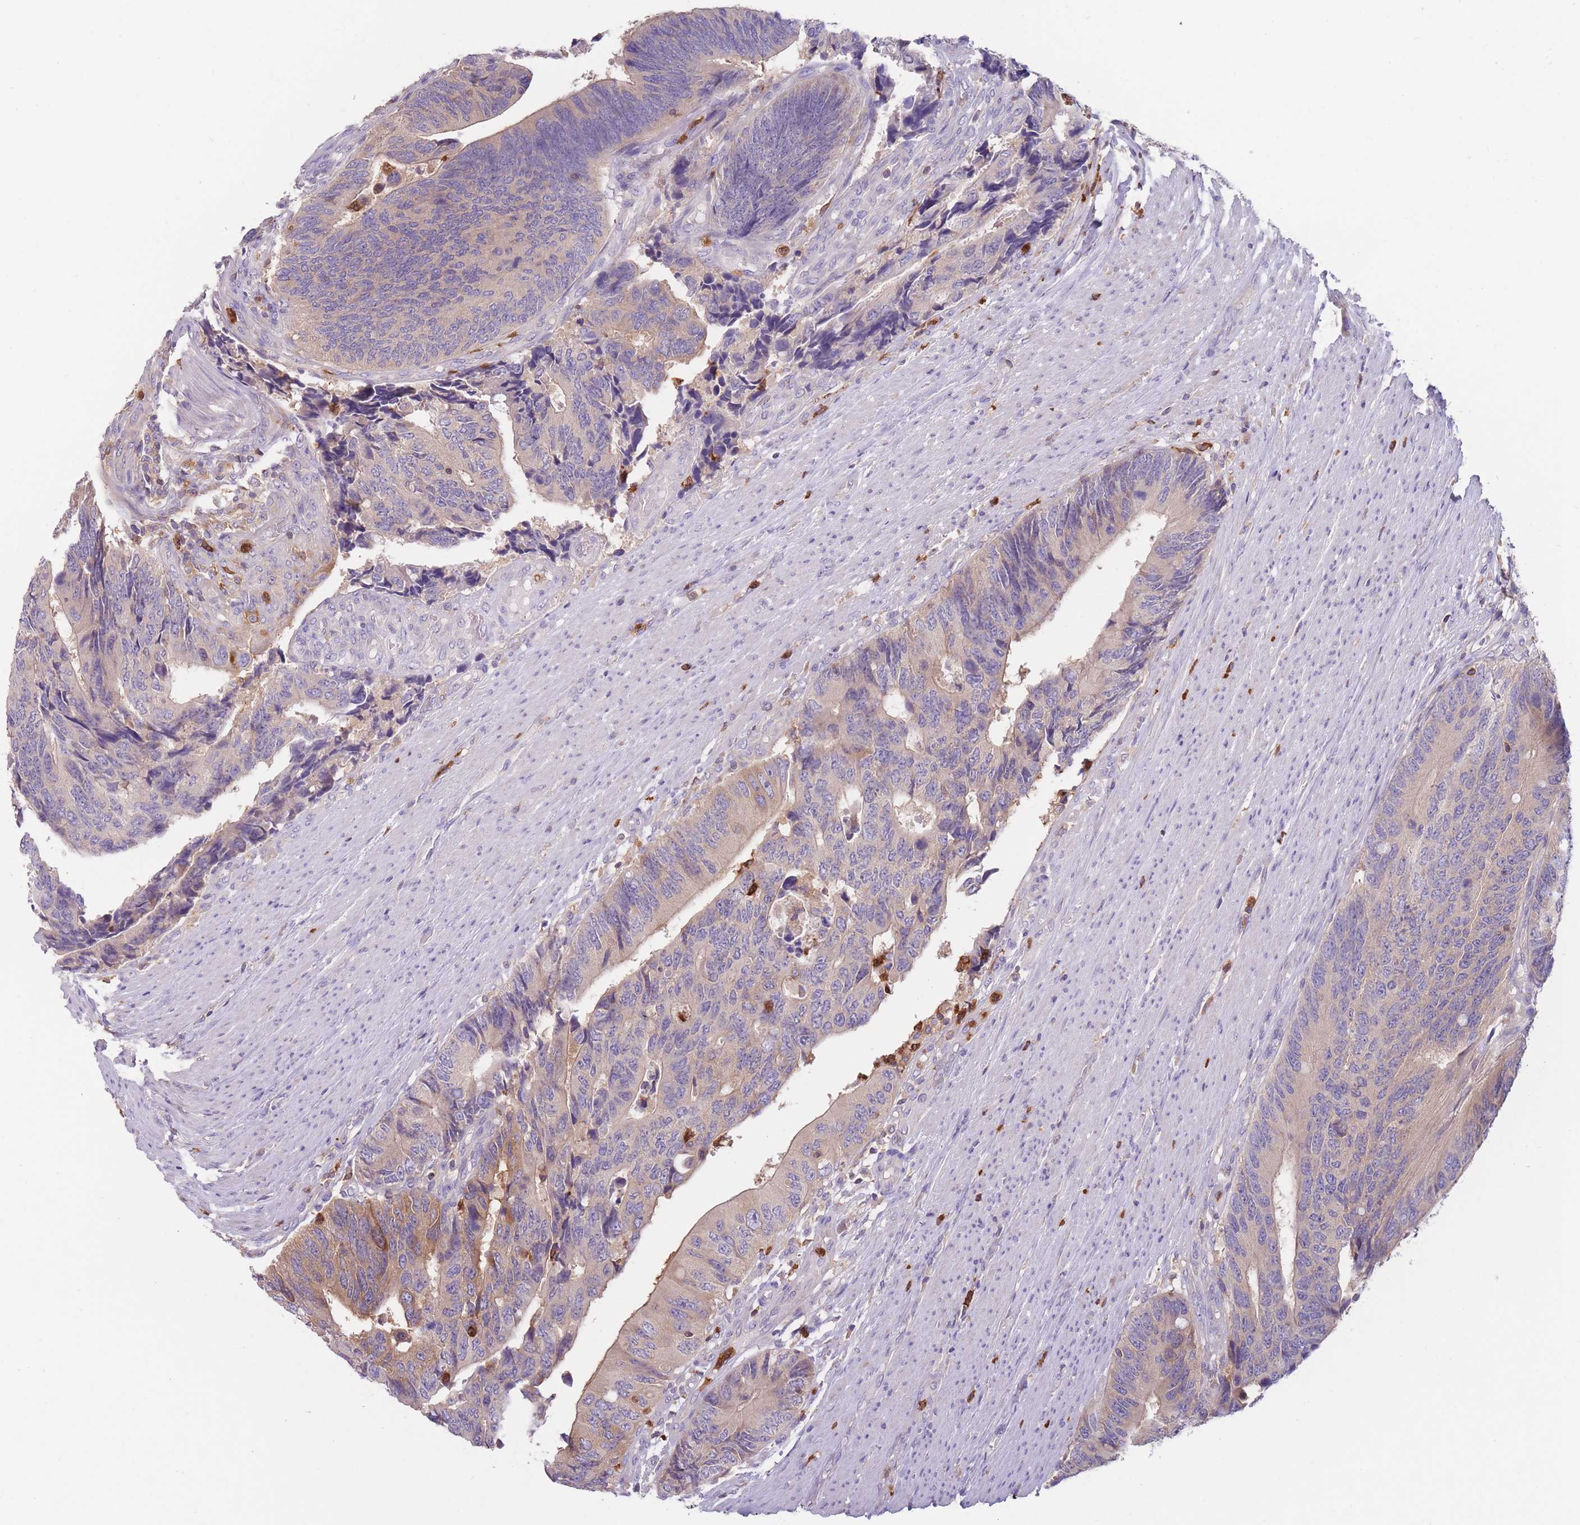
{"staining": {"intensity": "moderate", "quantity": "<25%", "location": "cytoplasmic/membranous"}, "tissue": "colorectal cancer", "cell_type": "Tumor cells", "image_type": "cancer", "snomed": [{"axis": "morphology", "description": "Adenocarcinoma, NOS"}, {"axis": "topography", "description": "Colon"}], "caption": "Moderate cytoplasmic/membranous expression for a protein is identified in approximately <25% of tumor cells of colorectal adenocarcinoma using immunohistochemistry (IHC).", "gene": "ST3GAL4", "patient": {"sex": "male", "age": 87}}